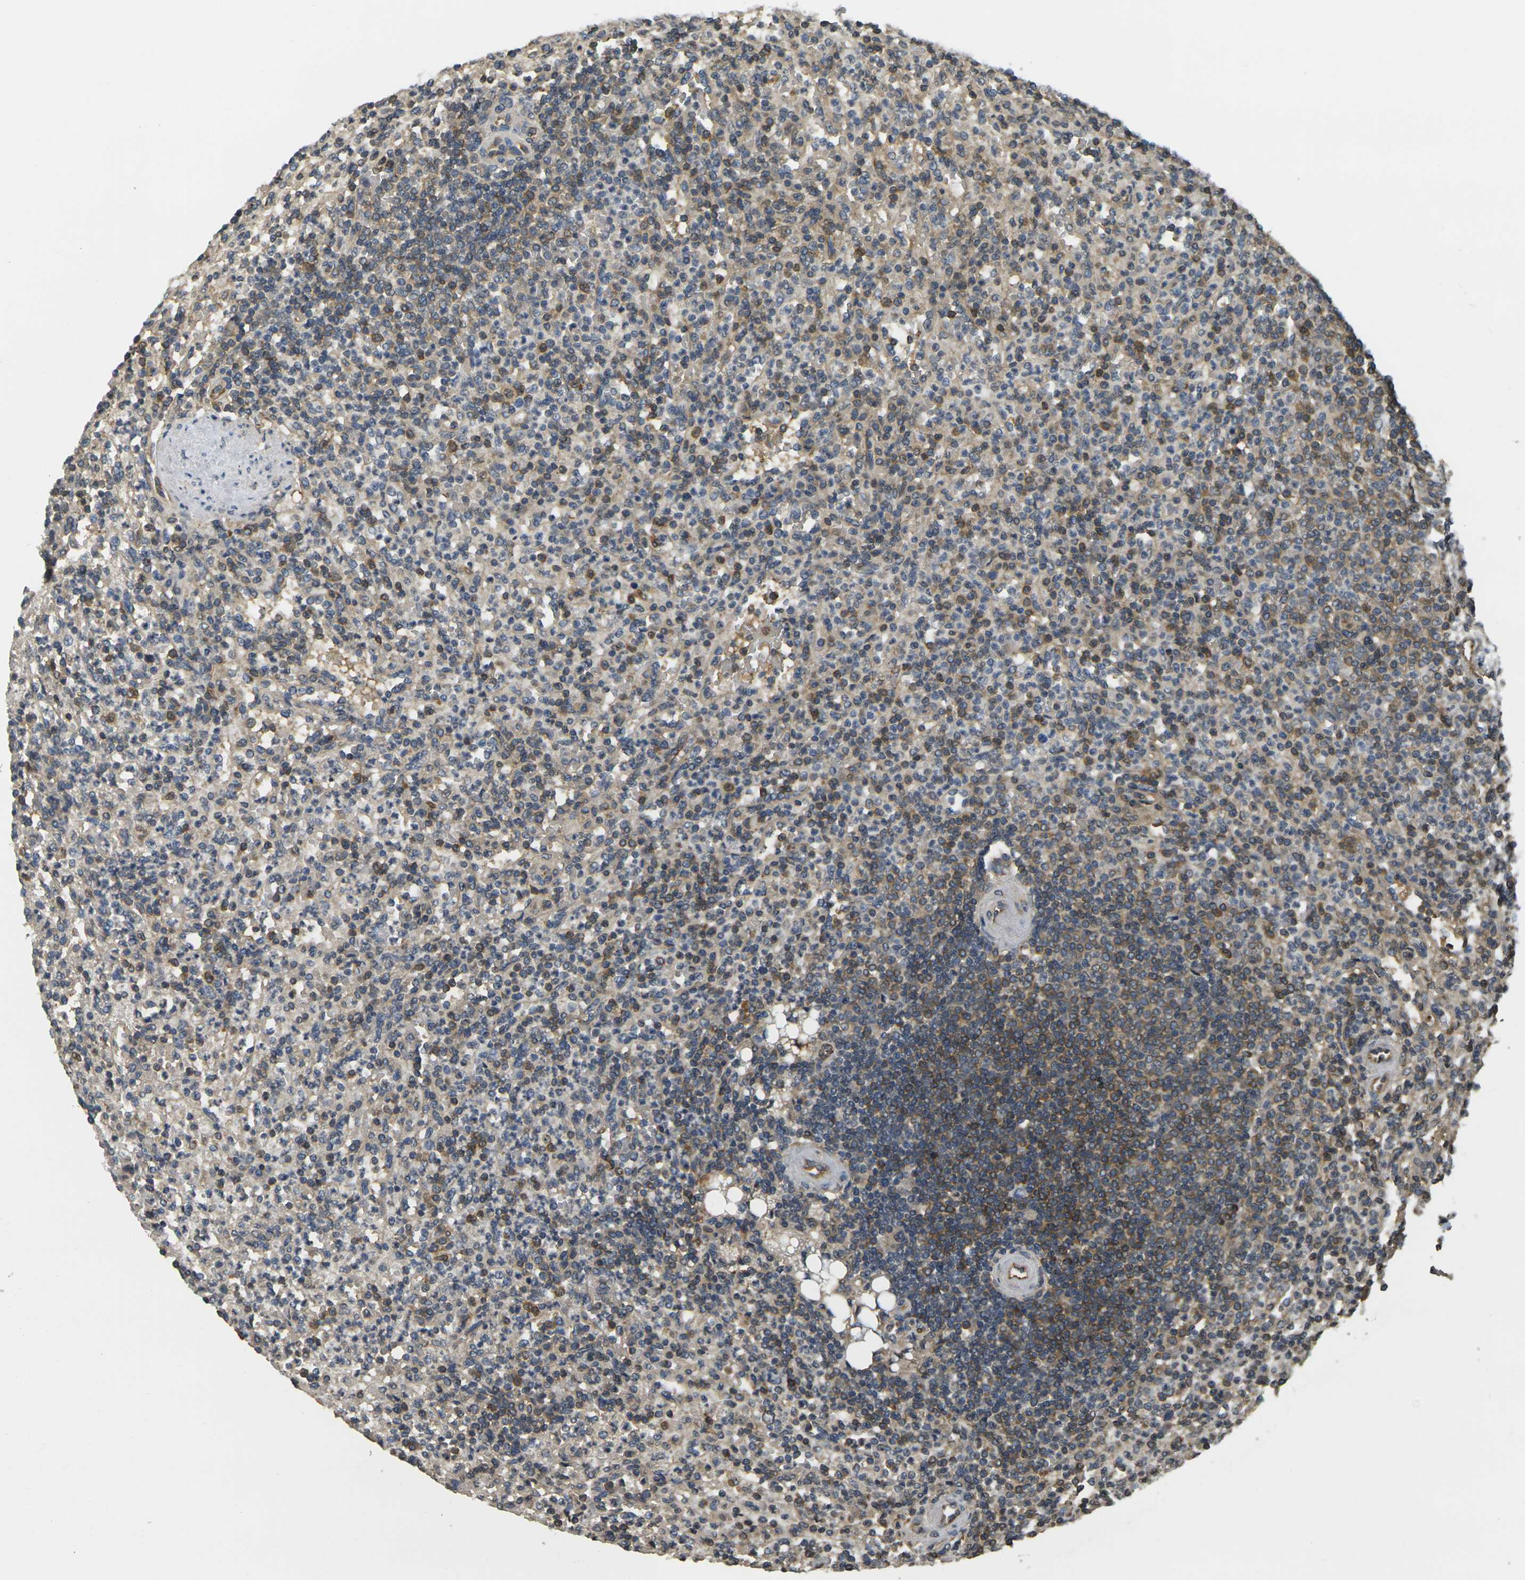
{"staining": {"intensity": "weak", "quantity": "25%-75%", "location": "cytoplasmic/membranous"}, "tissue": "spleen", "cell_type": "Cells in red pulp", "image_type": "normal", "snomed": [{"axis": "morphology", "description": "Normal tissue, NOS"}, {"axis": "topography", "description": "Spleen"}], "caption": "The immunohistochemical stain labels weak cytoplasmic/membranous expression in cells in red pulp of unremarkable spleen.", "gene": "CAST", "patient": {"sex": "female", "age": 74}}